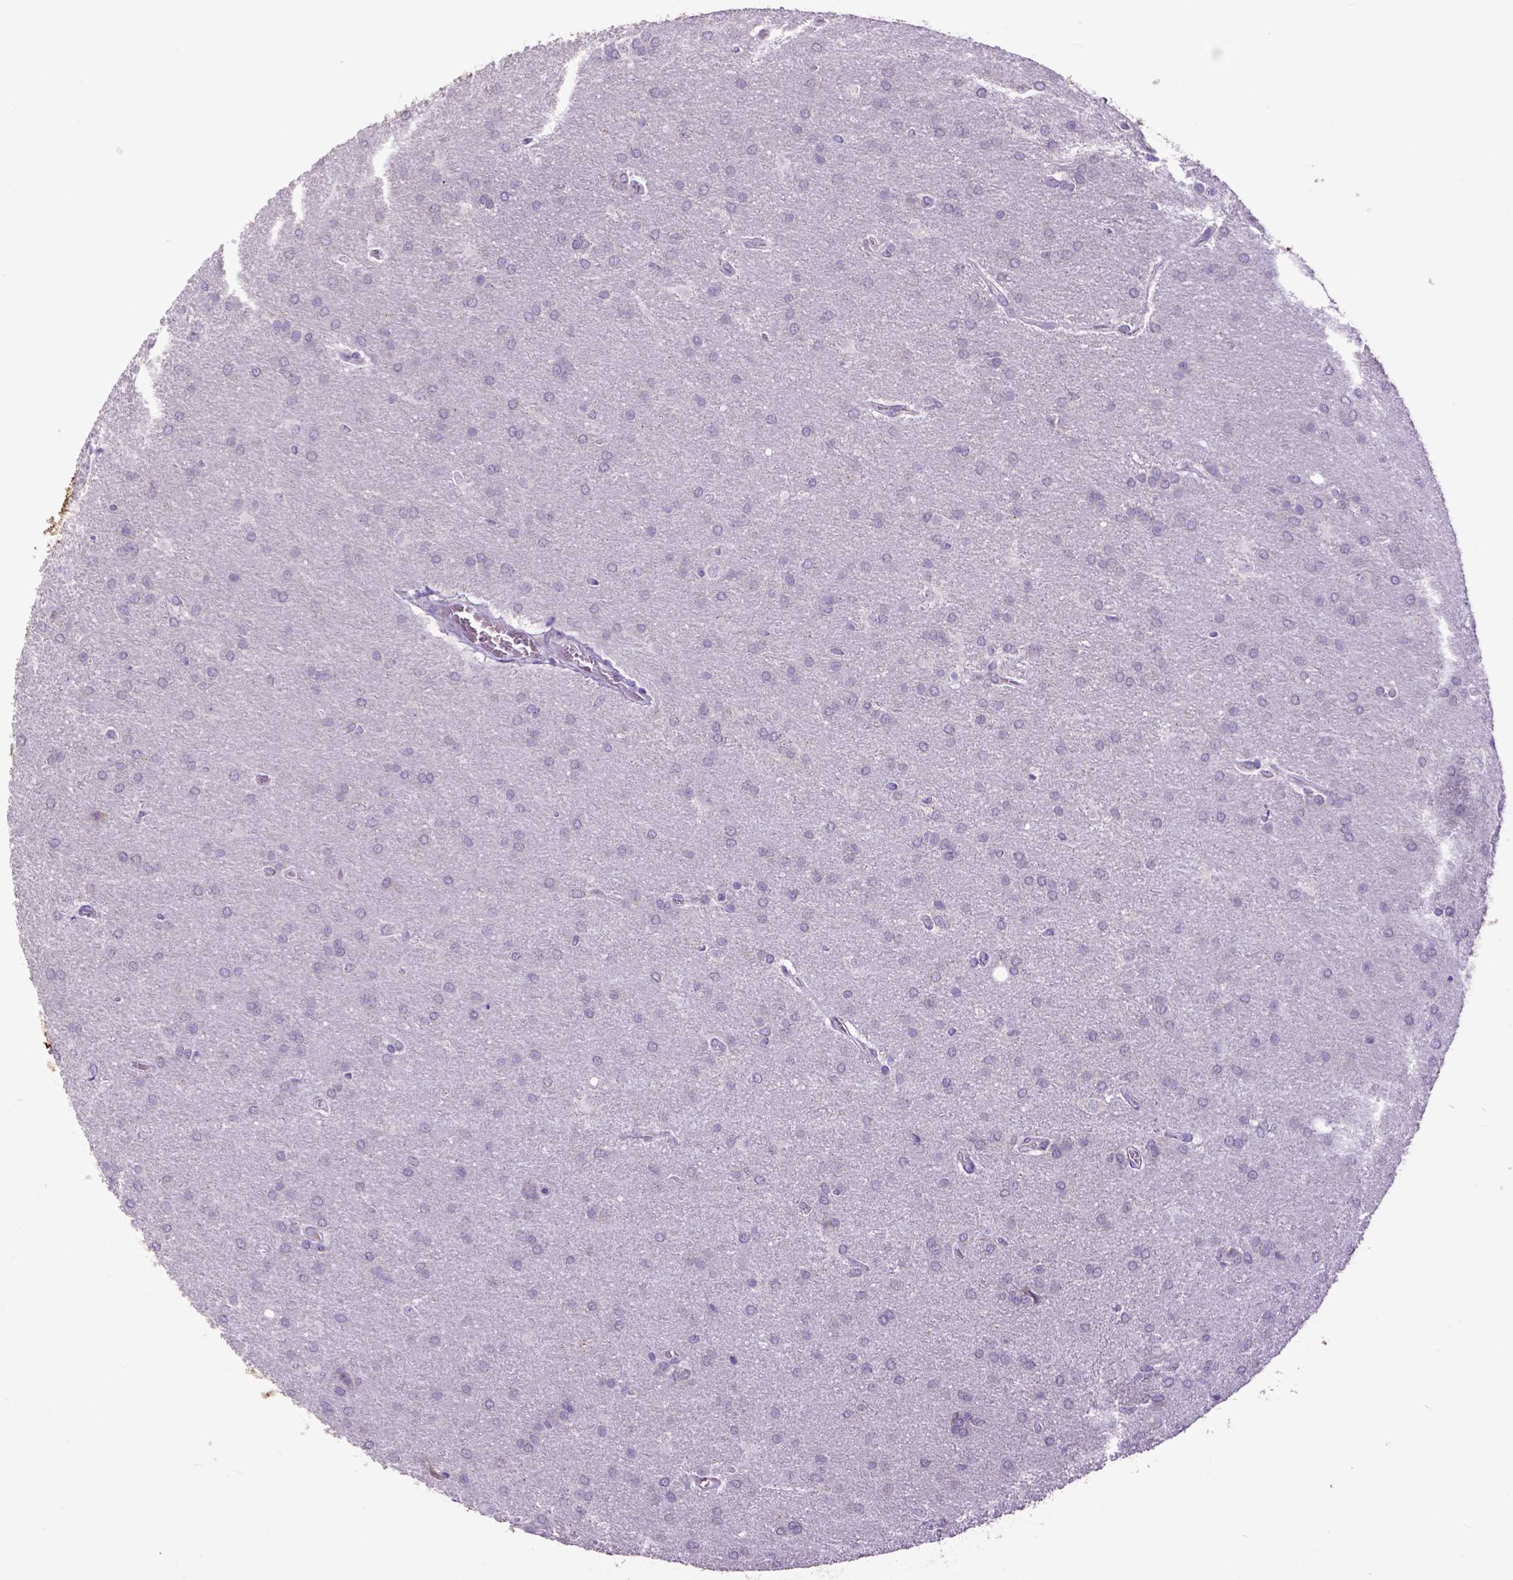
{"staining": {"intensity": "negative", "quantity": "none", "location": "none"}, "tissue": "glioma", "cell_type": "Tumor cells", "image_type": "cancer", "snomed": [{"axis": "morphology", "description": "Glioma, malignant, Low grade"}, {"axis": "topography", "description": "Brain"}], "caption": "DAB immunohistochemical staining of malignant glioma (low-grade) shows no significant staining in tumor cells.", "gene": "RAB25", "patient": {"sex": "female", "age": 32}}